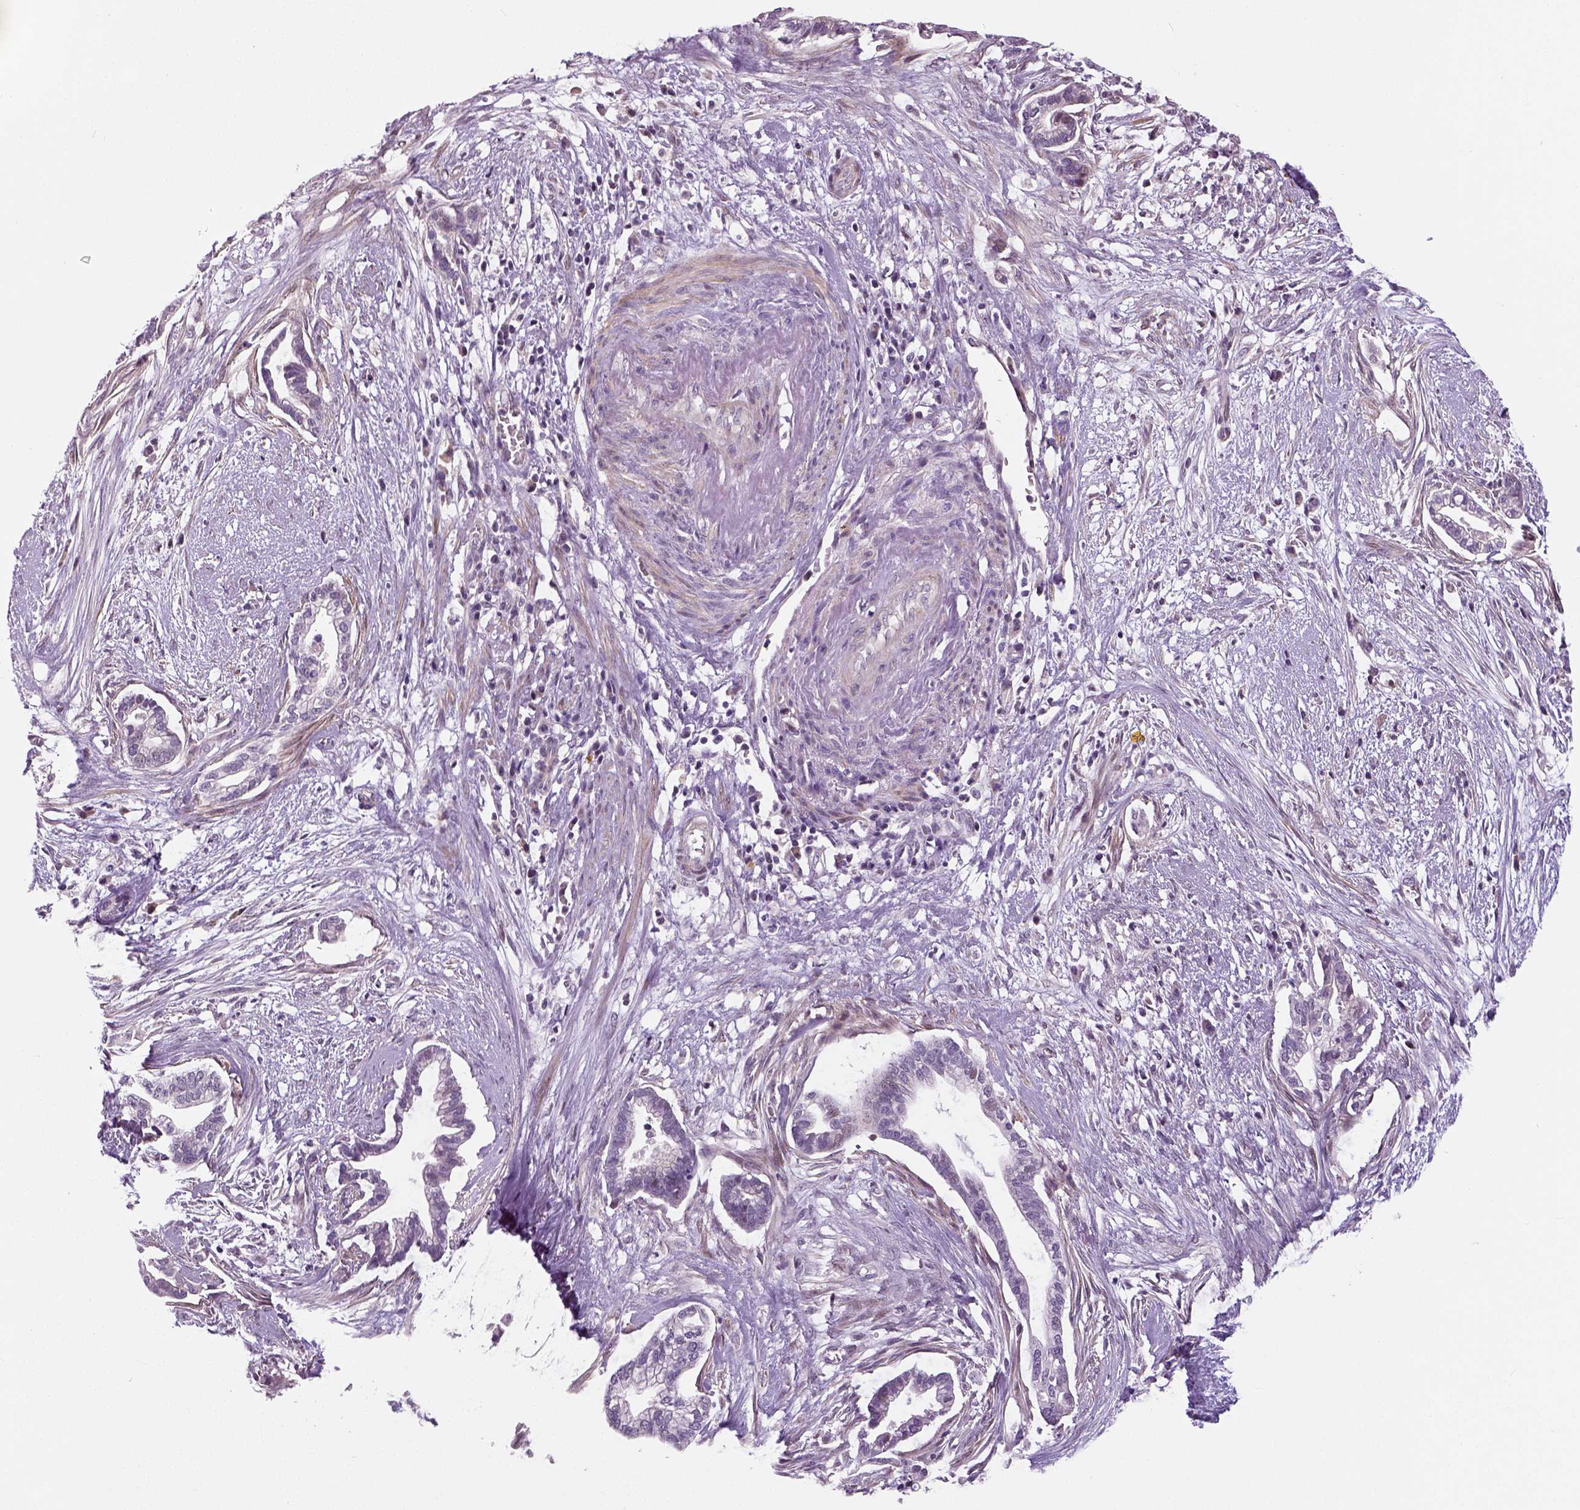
{"staining": {"intensity": "negative", "quantity": "none", "location": "none"}, "tissue": "cervical cancer", "cell_type": "Tumor cells", "image_type": "cancer", "snomed": [{"axis": "morphology", "description": "Adenocarcinoma, NOS"}, {"axis": "topography", "description": "Cervix"}], "caption": "DAB immunohistochemical staining of cervical cancer (adenocarcinoma) shows no significant staining in tumor cells.", "gene": "NECAB1", "patient": {"sex": "female", "age": 62}}